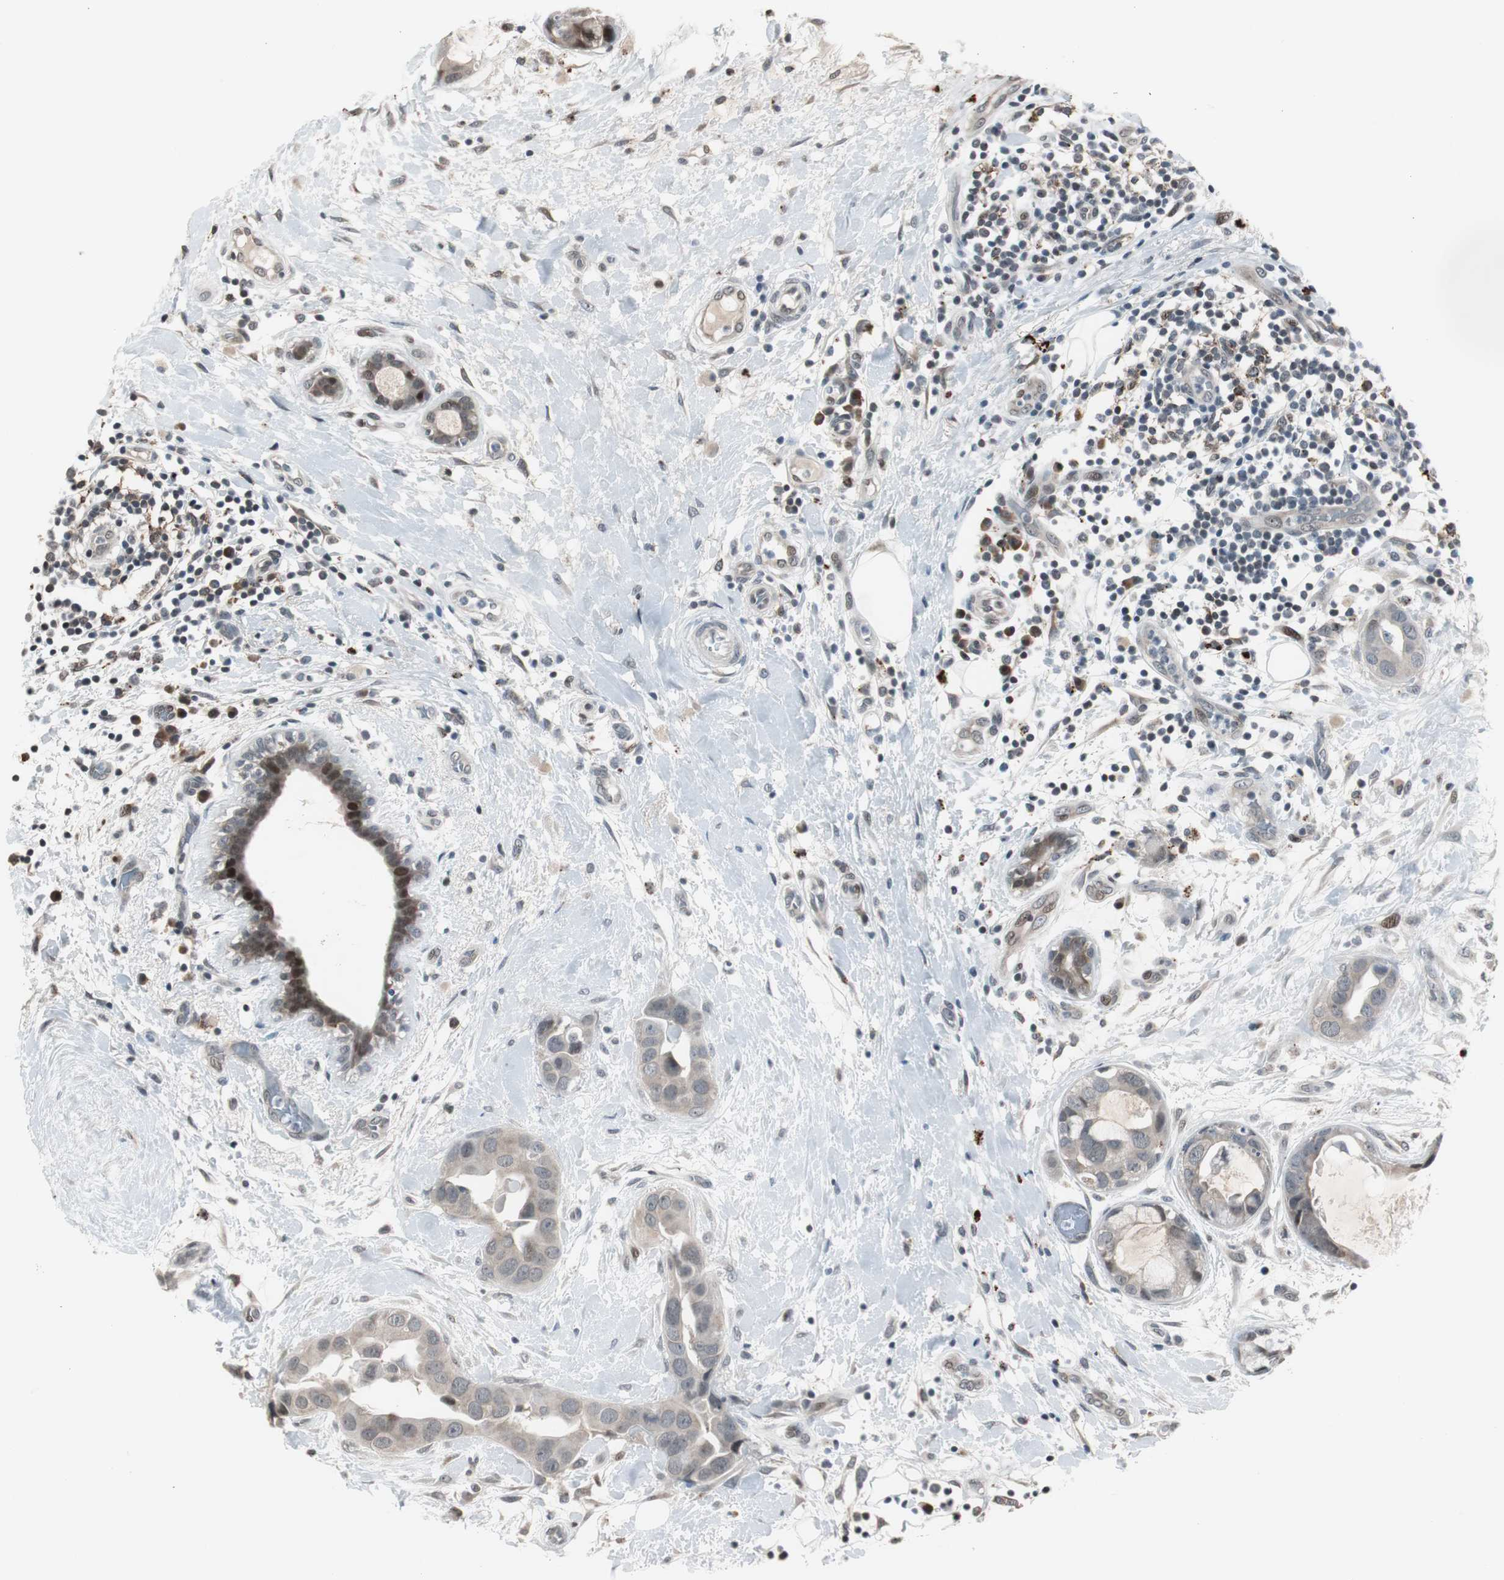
{"staining": {"intensity": "weak", "quantity": "25%-75%", "location": "cytoplasmic/membranous"}, "tissue": "breast cancer", "cell_type": "Tumor cells", "image_type": "cancer", "snomed": [{"axis": "morphology", "description": "Duct carcinoma"}, {"axis": "topography", "description": "Breast"}], "caption": "A brown stain labels weak cytoplasmic/membranous staining of a protein in breast cancer tumor cells. The staining was performed using DAB, with brown indicating positive protein expression. Nuclei are stained blue with hematoxylin.", "gene": "BOLA1", "patient": {"sex": "female", "age": 40}}